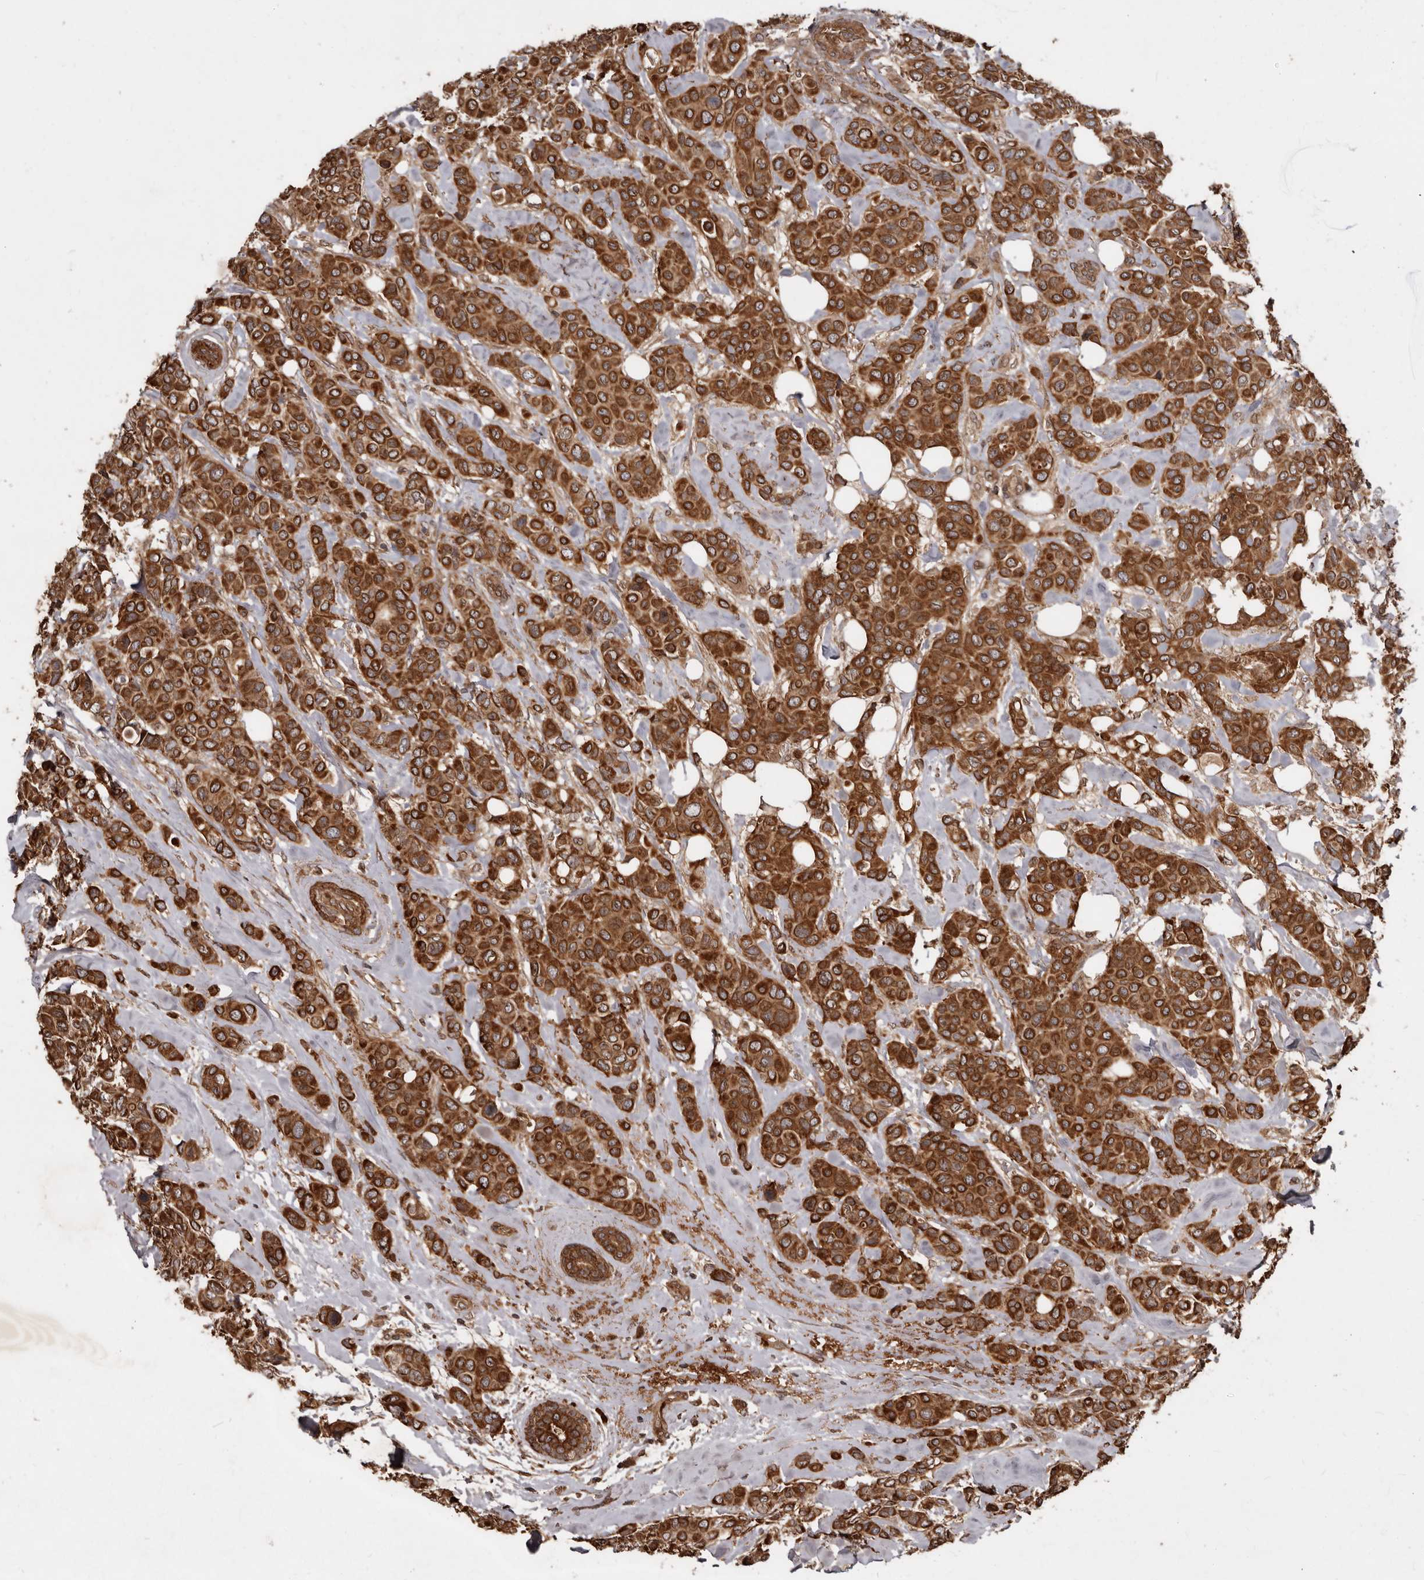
{"staining": {"intensity": "strong", "quantity": ">75%", "location": "cytoplasmic/membranous"}, "tissue": "breast cancer", "cell_type": "Tumor cells", "image_type": "cancer", "snomed": [{"axis": "morphology", "description": "Lobular carcinoma"}, {"axis": "topography", "description": "Breast"}], "caption": "A high-resolution micrograph shows immunohistochemistry staining of breast cancer, which demonstrates strong cytoplasmic/membranous expression in approximately >75% of tumor cells.", "gene": "STK36", "patient": {"sex": "female", "age": 51}}